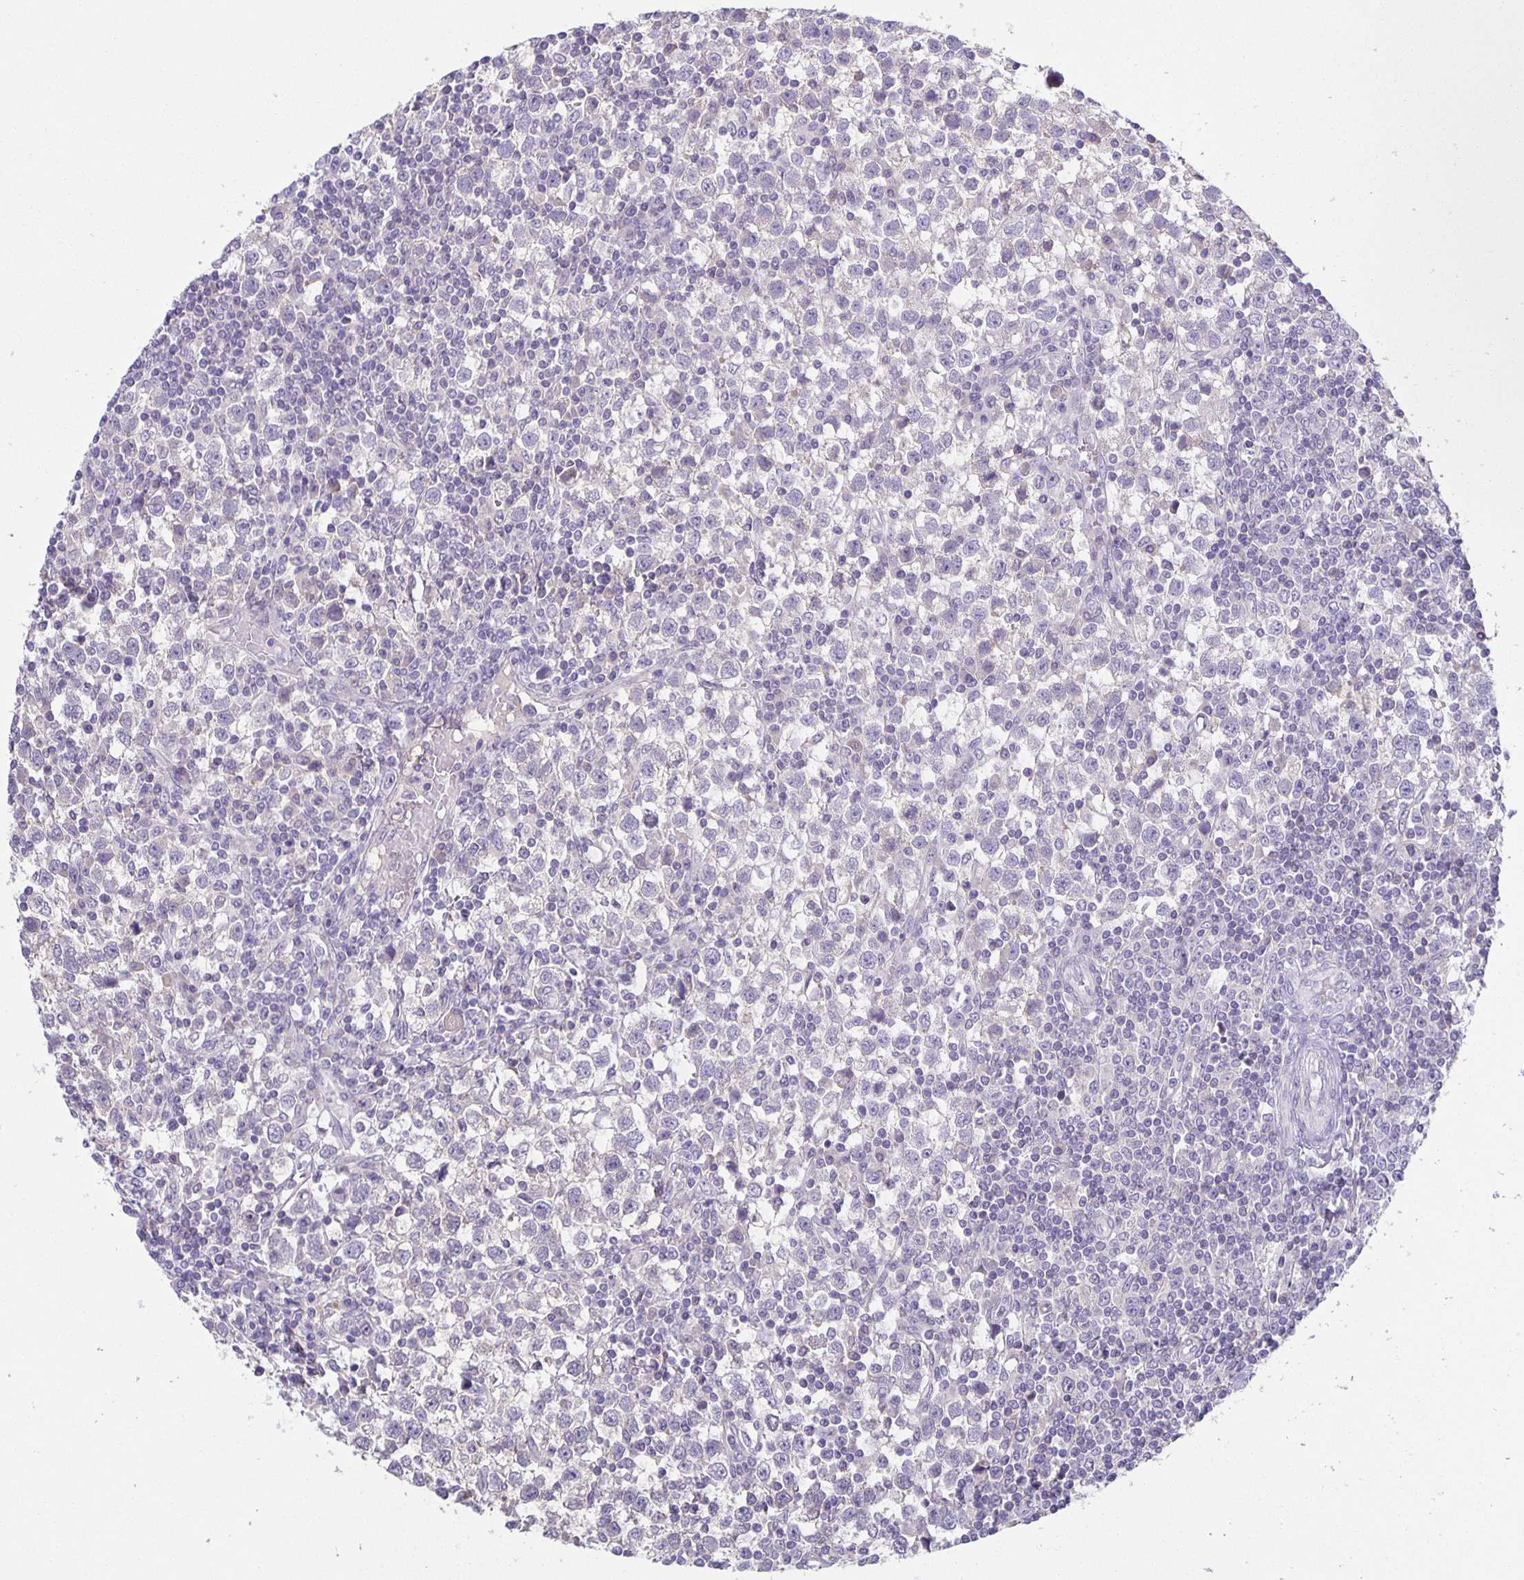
{"staining": {"intensity": "negative", "quantity": "none", "location": "none"}, "tissue": "testis cancer", "cell_type": "Tumor cells", "image_type": "cancer", "snomed": [{"axis": "morphology", "description": "Seminoma, NOS"}, {"axis": "topography", "description": "Testis"}], "caption": "A photomicrograph of testis seminoma stained for a protein demonstrates no brown staining in tumor cells. (DAB (3,3'-diaminobenzidine) IHC visualized using brightfield microscopy, high magnification).", "gene": "PTPN3", "patient": {"sex": "male", "age": 34}}